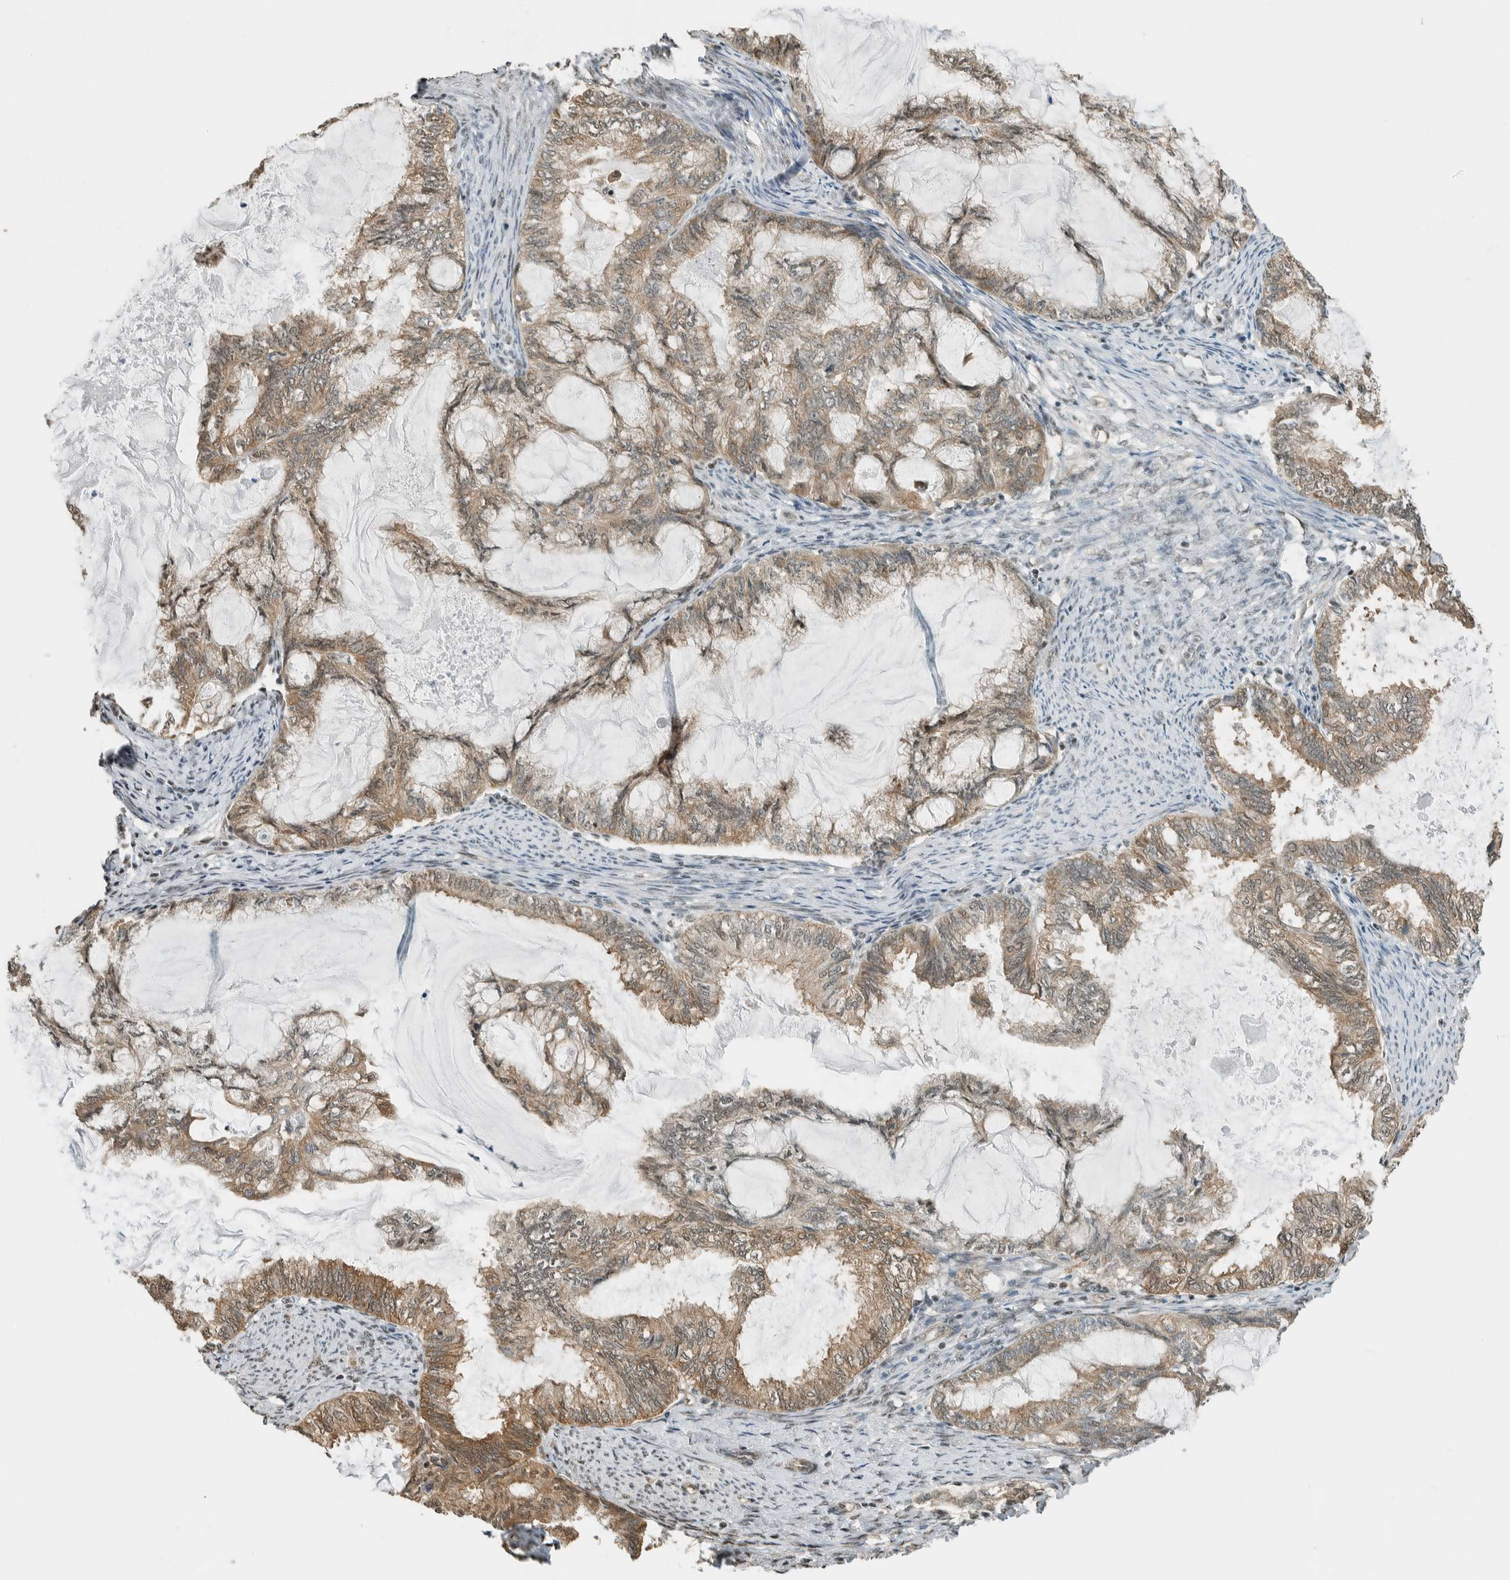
{"staining": {"intensity": "weak", "quantity": ">75%", "location": "cytoplasmic/membranous,nuclear"}, "tissue": "endometrial cancer", "cell_type": "Tumor cells", "image_type": "cancer", "snomed": [{"axis": "morphology", "description": "Adenocarcinoma, NOS"}, {"axis": "topography", "description": "Endometrium"}], "caption": "IHC (DAB) staining of human adenocarcinoma (endometrial) displays weak cytoplasmic/membranous and nuclear protein expression in about >75% of tumor cells.", "gene": "NIBAN2", "patient": {"sex": "female", "age": 86}}